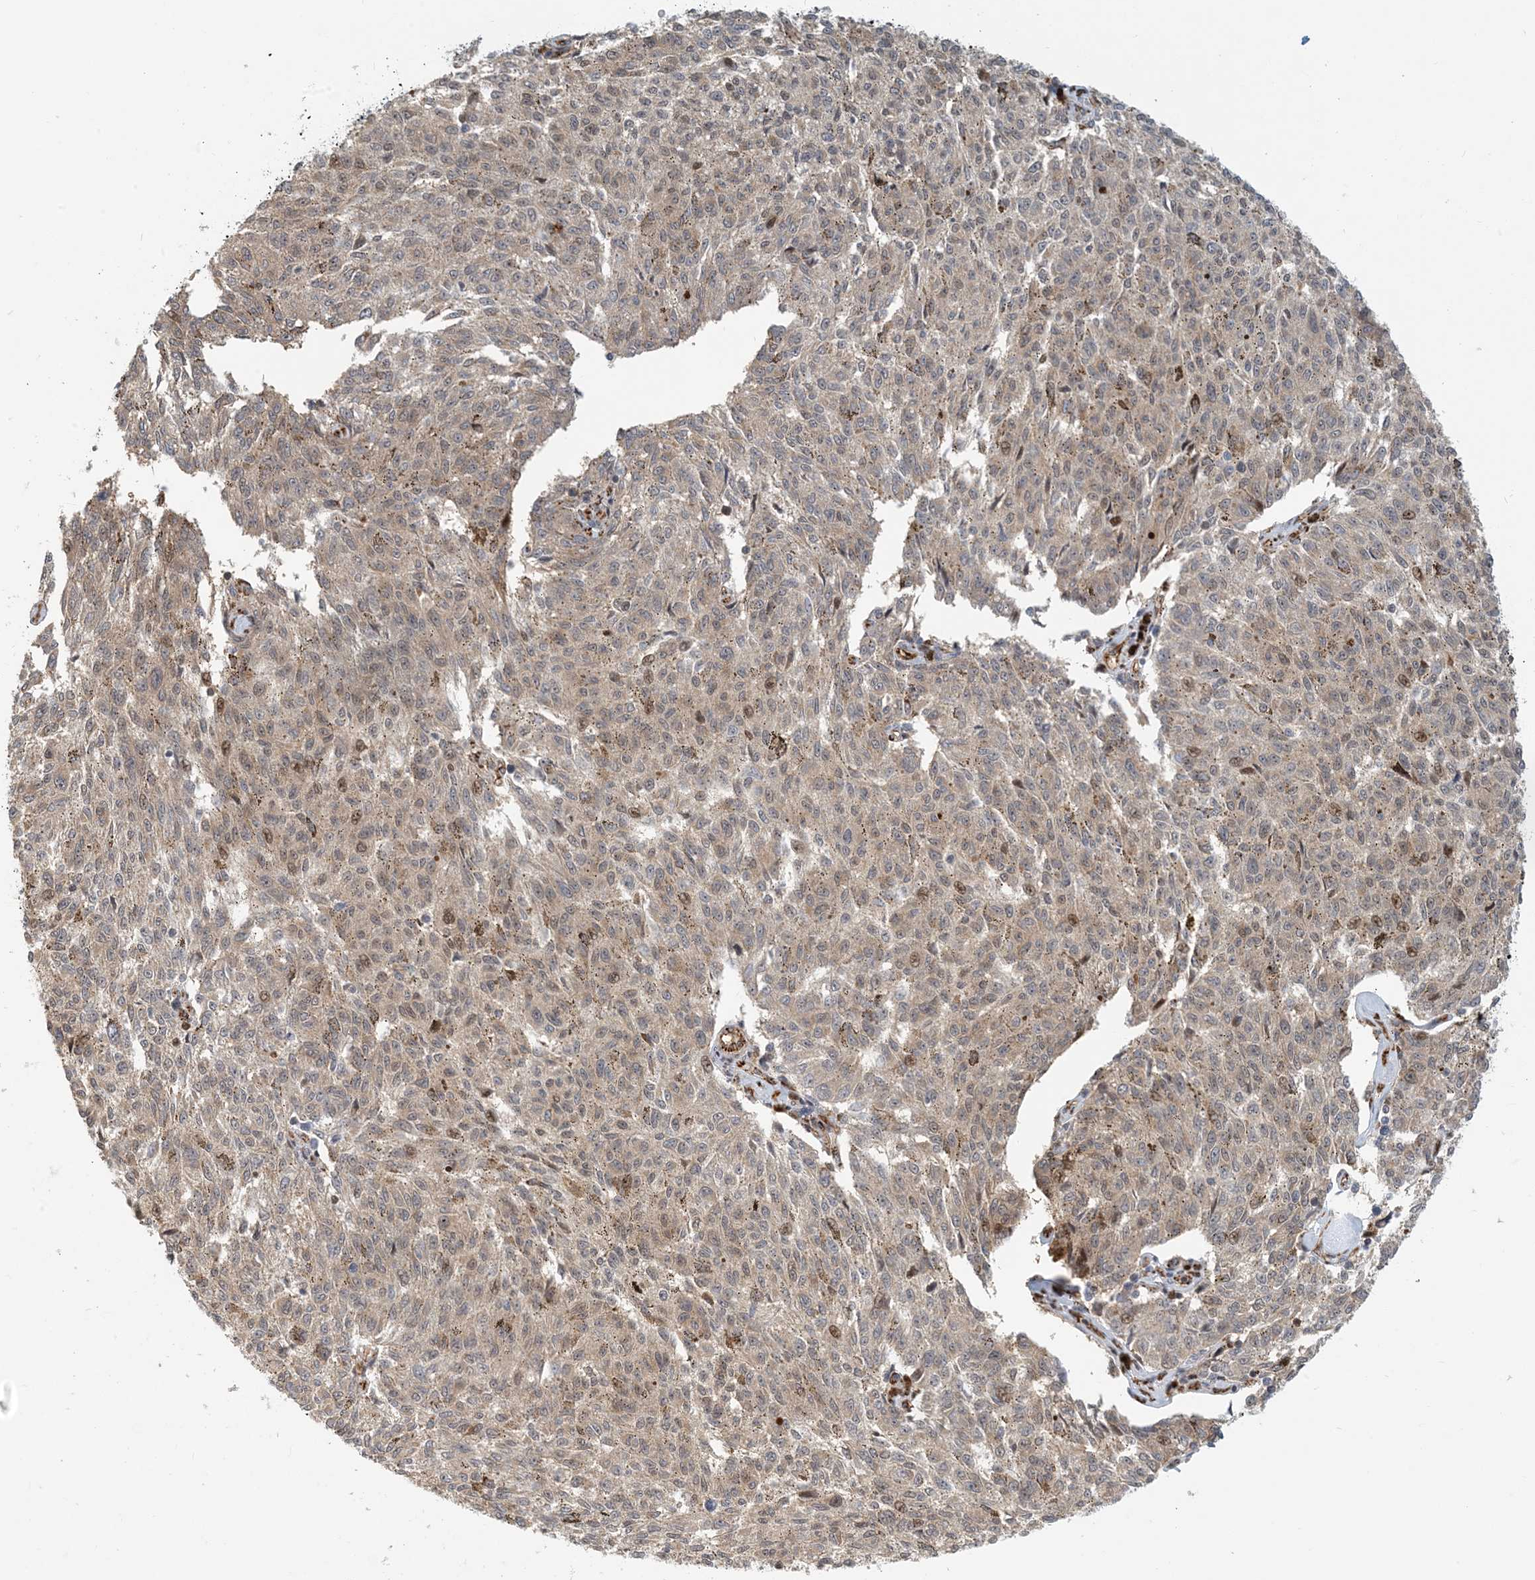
{"staining": {"intensity": "moderate", "quantity": "<25%", "location": "nuclear"}, "tissue": "melanoma", "cell_type": "Tumor cells", "image_type": "cancer", "snomed": [{"axis": "morphology", "description": "Malignant melanoma, NOS"}, {"axis": "topography", "description": "Skin"}], "caption": "Human malignant melanoma stained with a brown dye displays moderate nuclear positive expression in about <25% of tumor cells.", "gene": "MAPKBP1", "patient": {"sex": "female", "age": 72}}